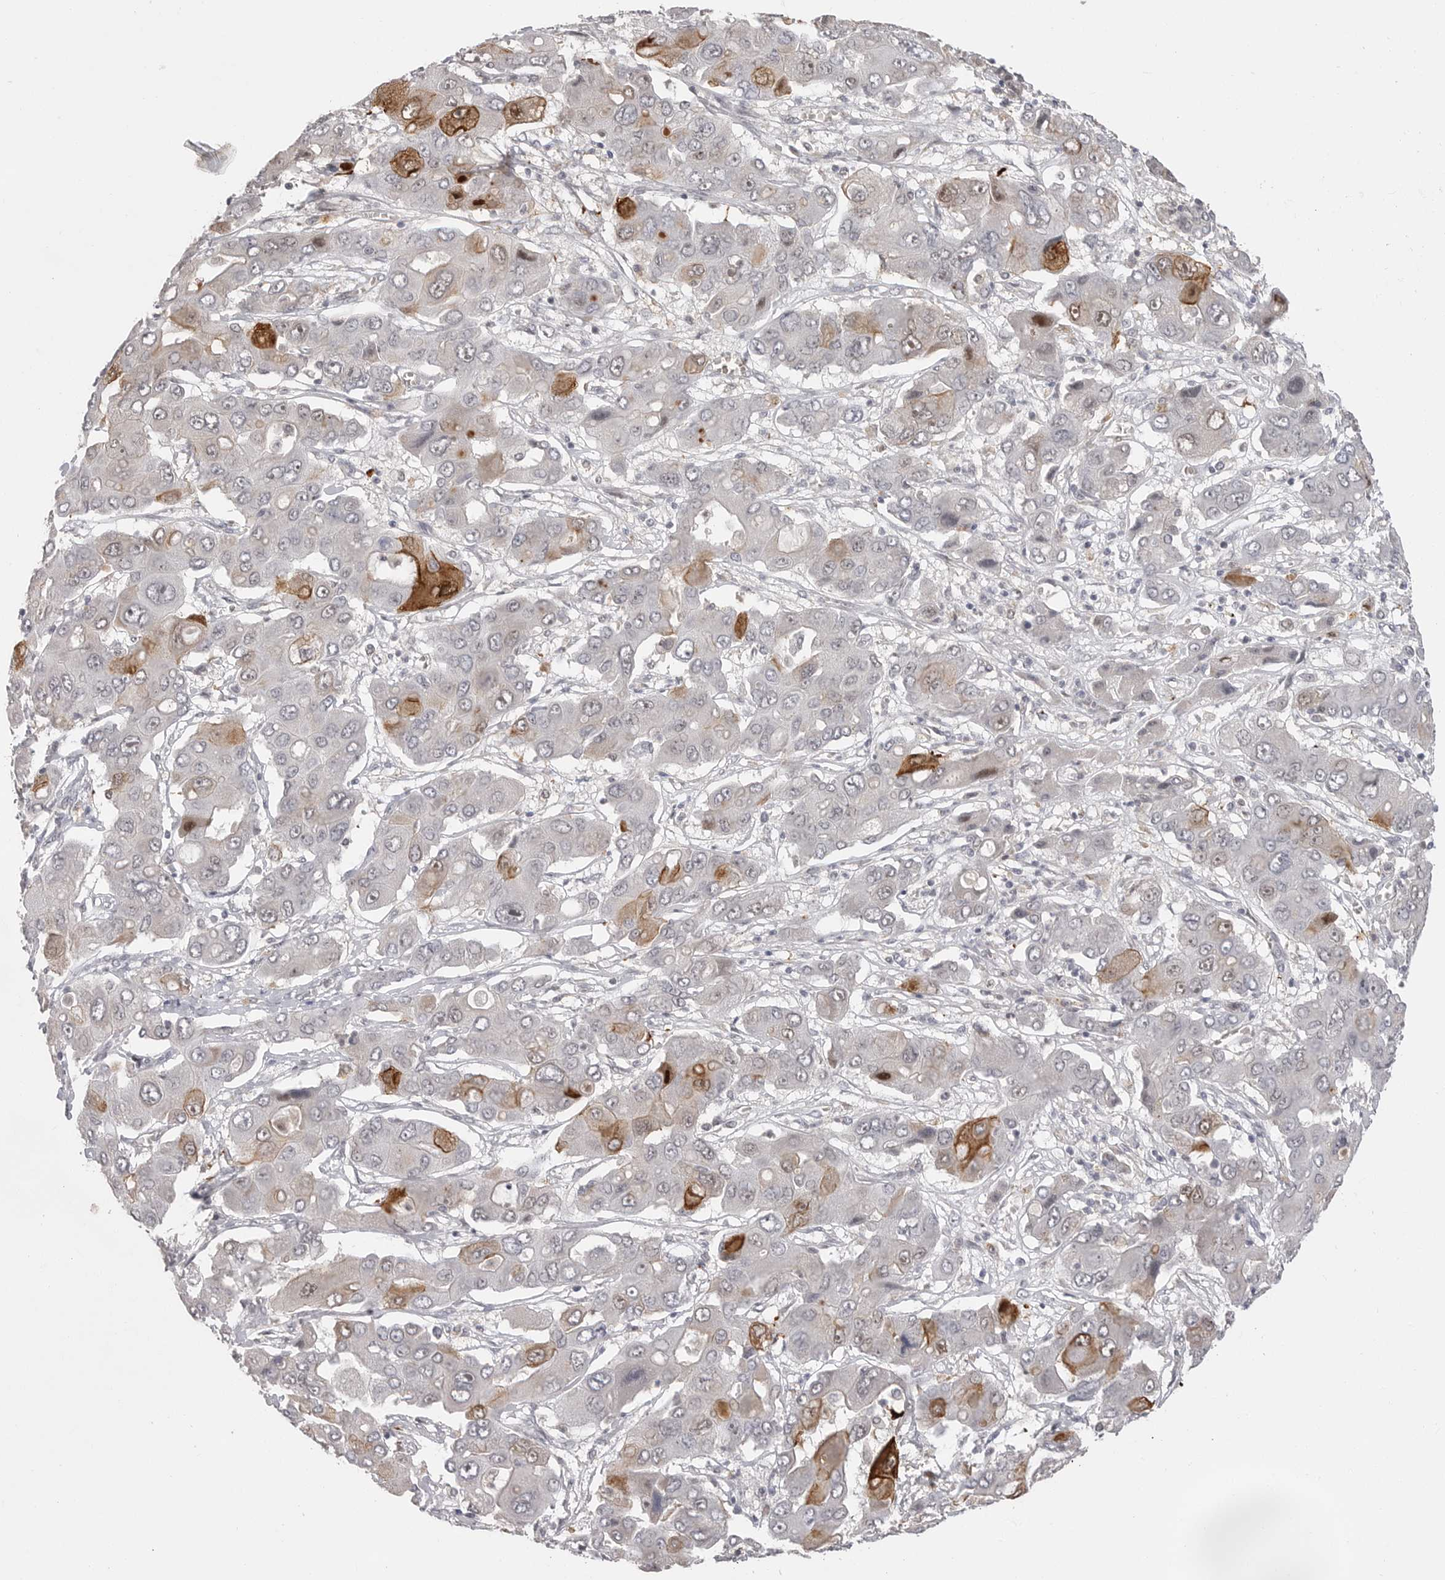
{"staining": {"intensity": "moderate", "quantity": "<25%", "location": "cytoplasmic/membranous"}, "tissue": "liver cancer", "cell_type": "Tumor cells", "image_type": "cancer", "snomed": [{"axis": "morphology", "description": "Cholangiocarcinoma"}, {"axis": "topography", "description": "Liver"}], "caption": "Human cholangiocarcinoma (liver) stained with a protein marker reveals moderate staining in tumor cells.", "gene": "PLEKHF1", "patient": {"sex": "male", "age": 67}}